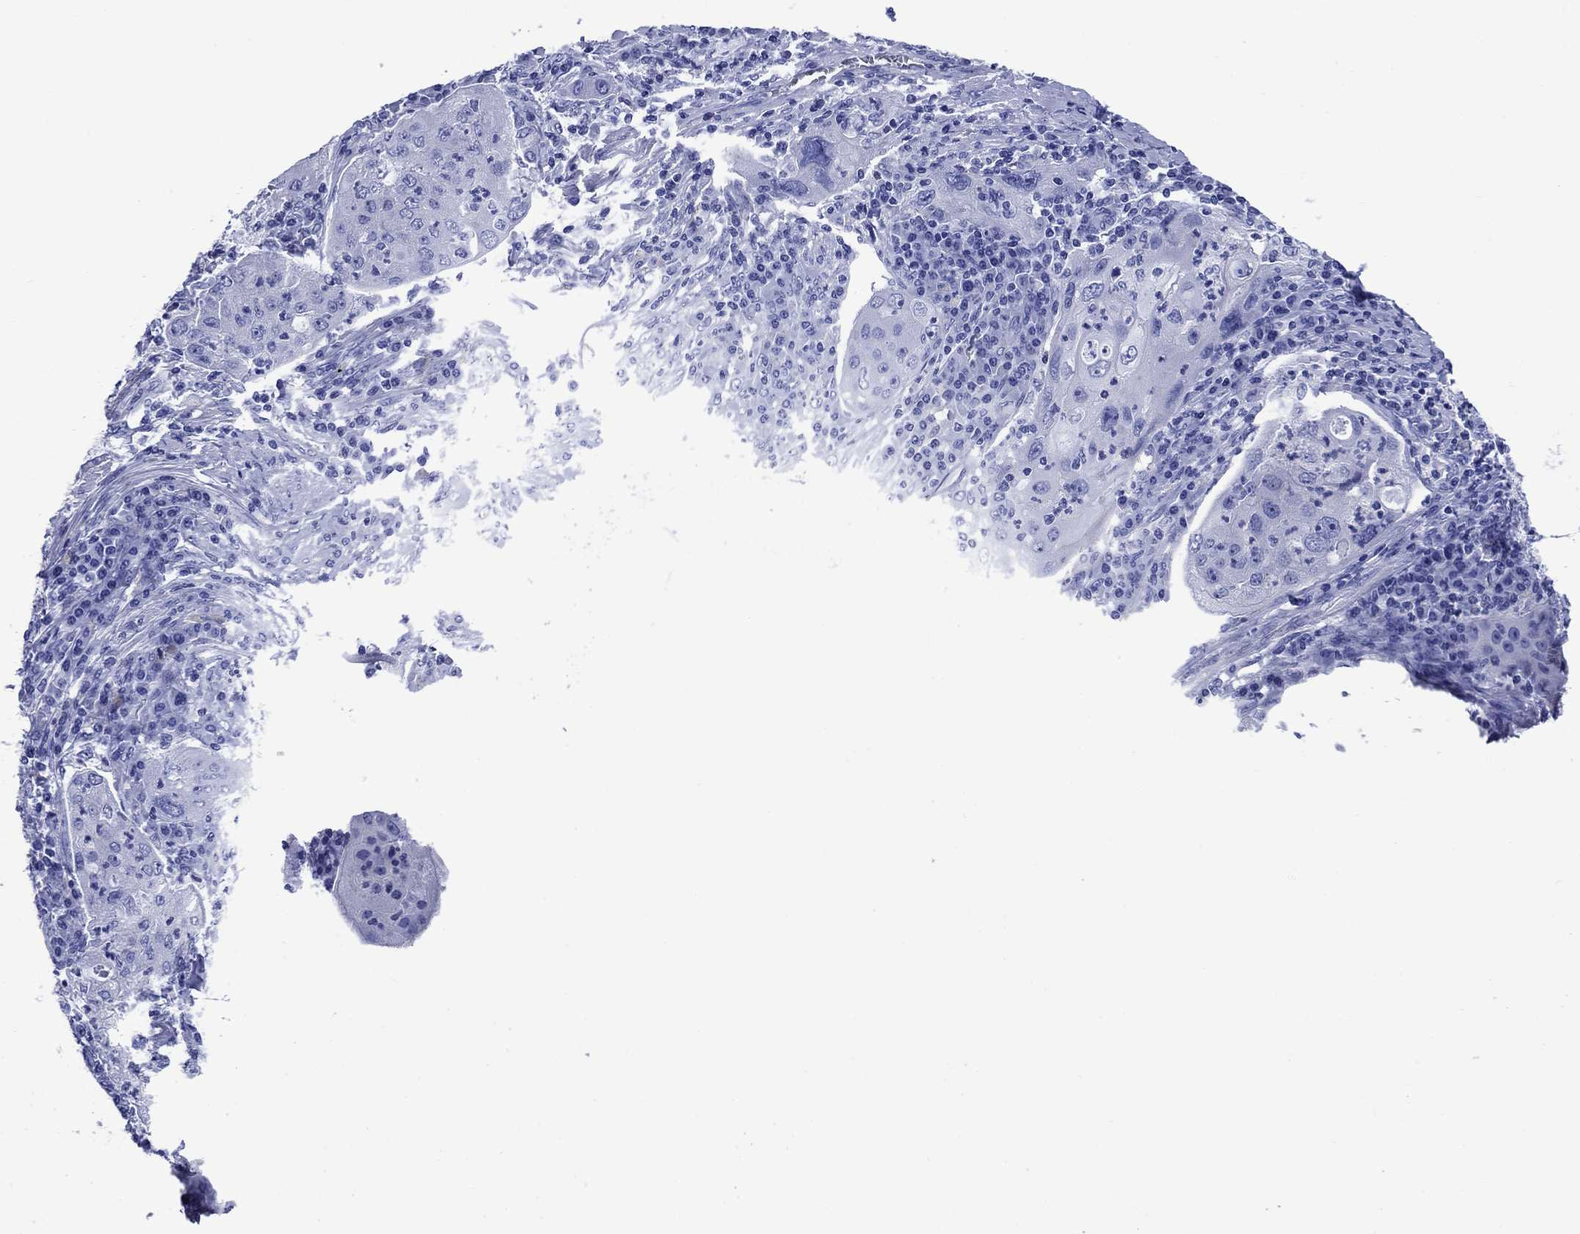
{"staining": {"intensity": "negative", "quantity": "none", "location": "none"}, "tissue": "lung cancer", "cell_type": "Tumor cells", "image_type": "cancer", "snomed": [{"axis": "morphology", "description": "Squamous cell carcinoma, NOS"}, {"axis": "topography", "description": "Lung"}], "caption": "Immunohistochemical staining of squamous cell carcinoma (lung) reveals no significant expression in tumor cells. (IHC, brightfield microscopy, high magnification).", "gene": "SLC1A2", "patient": {"sex": "female", "age": 59}}